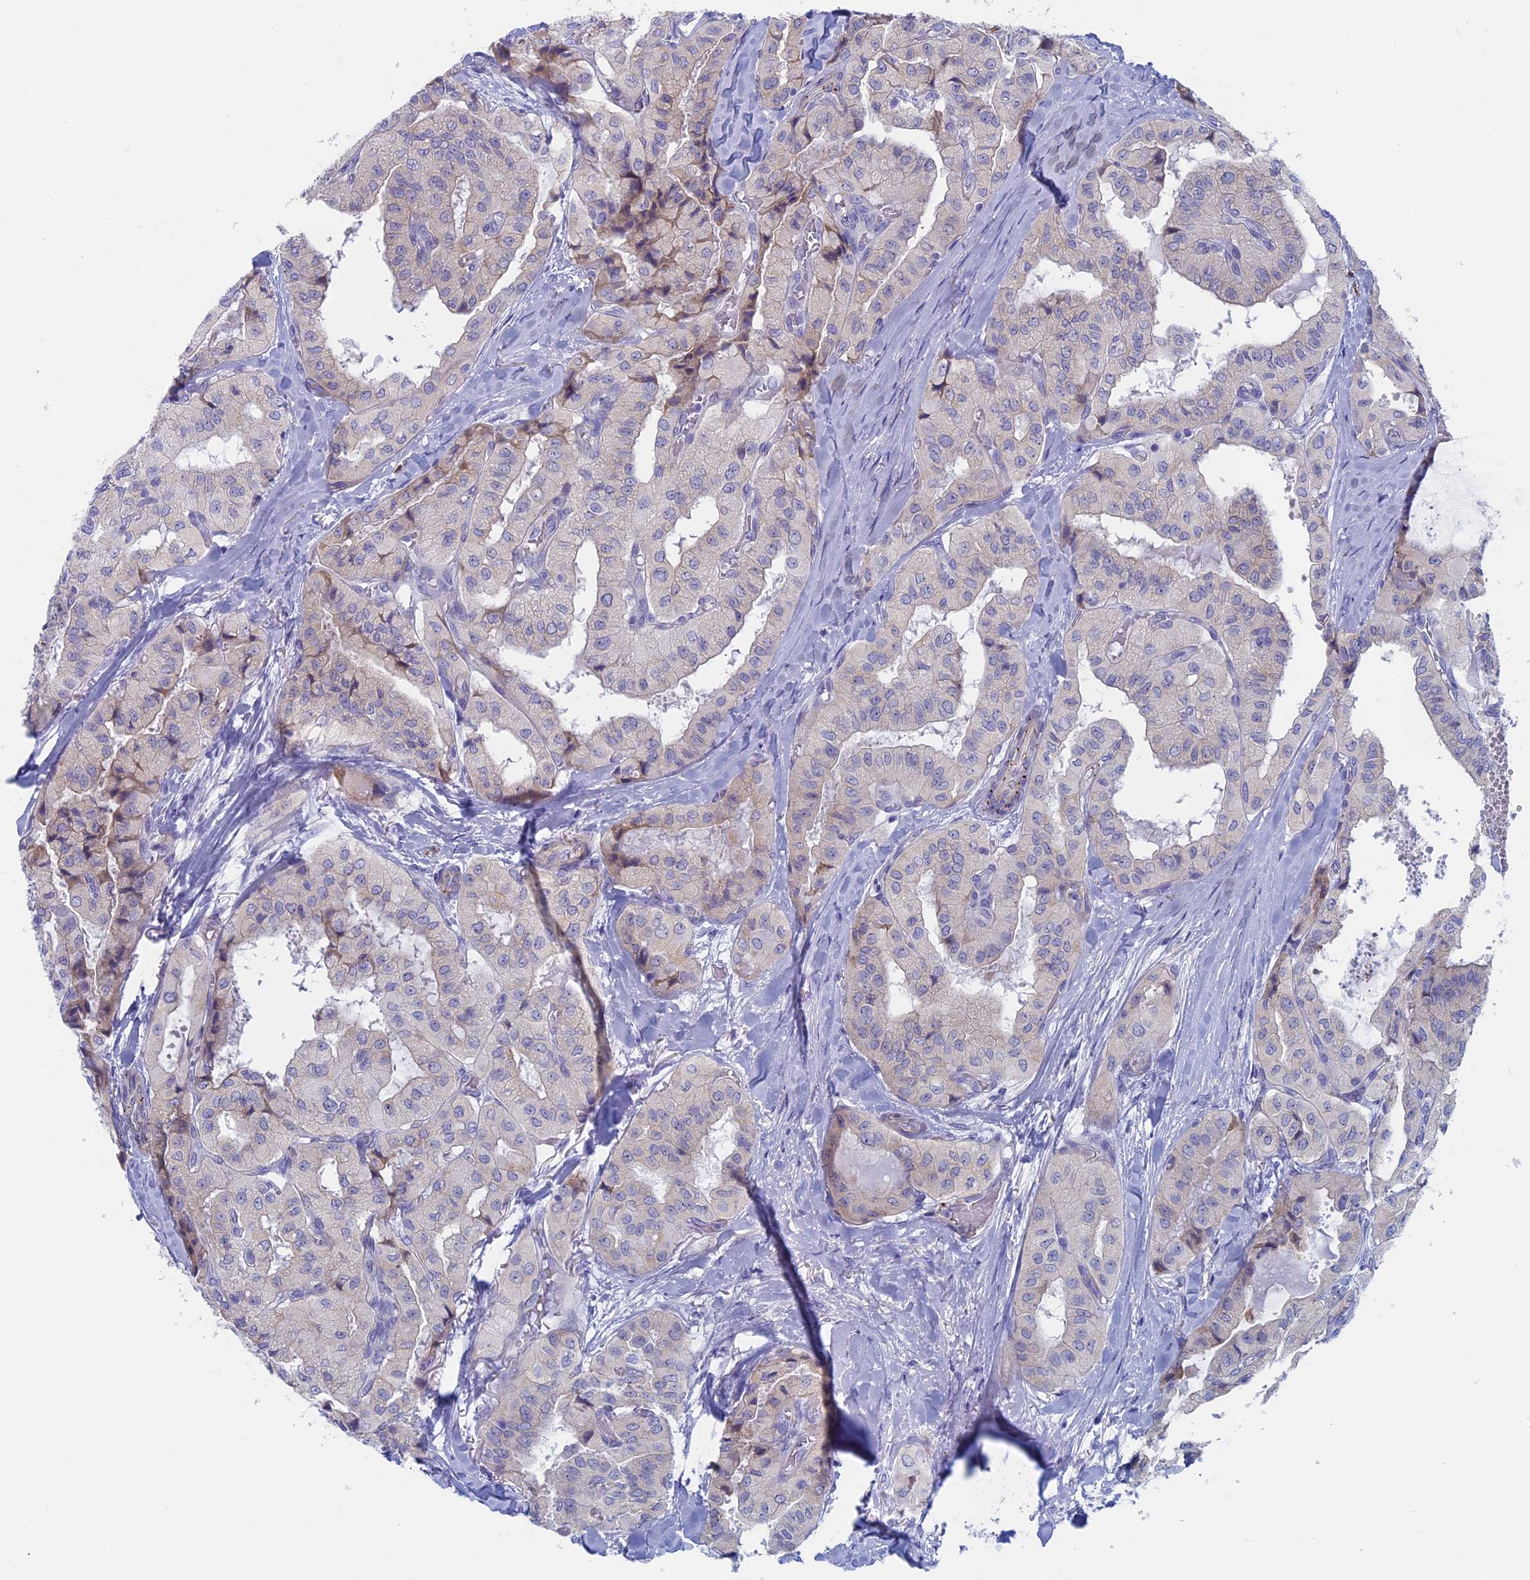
{"staining": {"intensity": "negative", "quantity": "none", "location": "none"}, "tissue": "thyroid cancer", "cell_type": "Tumor cells", "image_type": "cancer", "snomed": [{"axis": "morphology", "description": "Papillary adenocarcinoma, NOS"}, {"axis": "topography", "description": "Thyroid gland"}], "caption": "The image exhibits no staining of tumor cells in thyroid cancer.", "gene": "MAGEB6", "patient": {"sex": "female", "age": 59}}